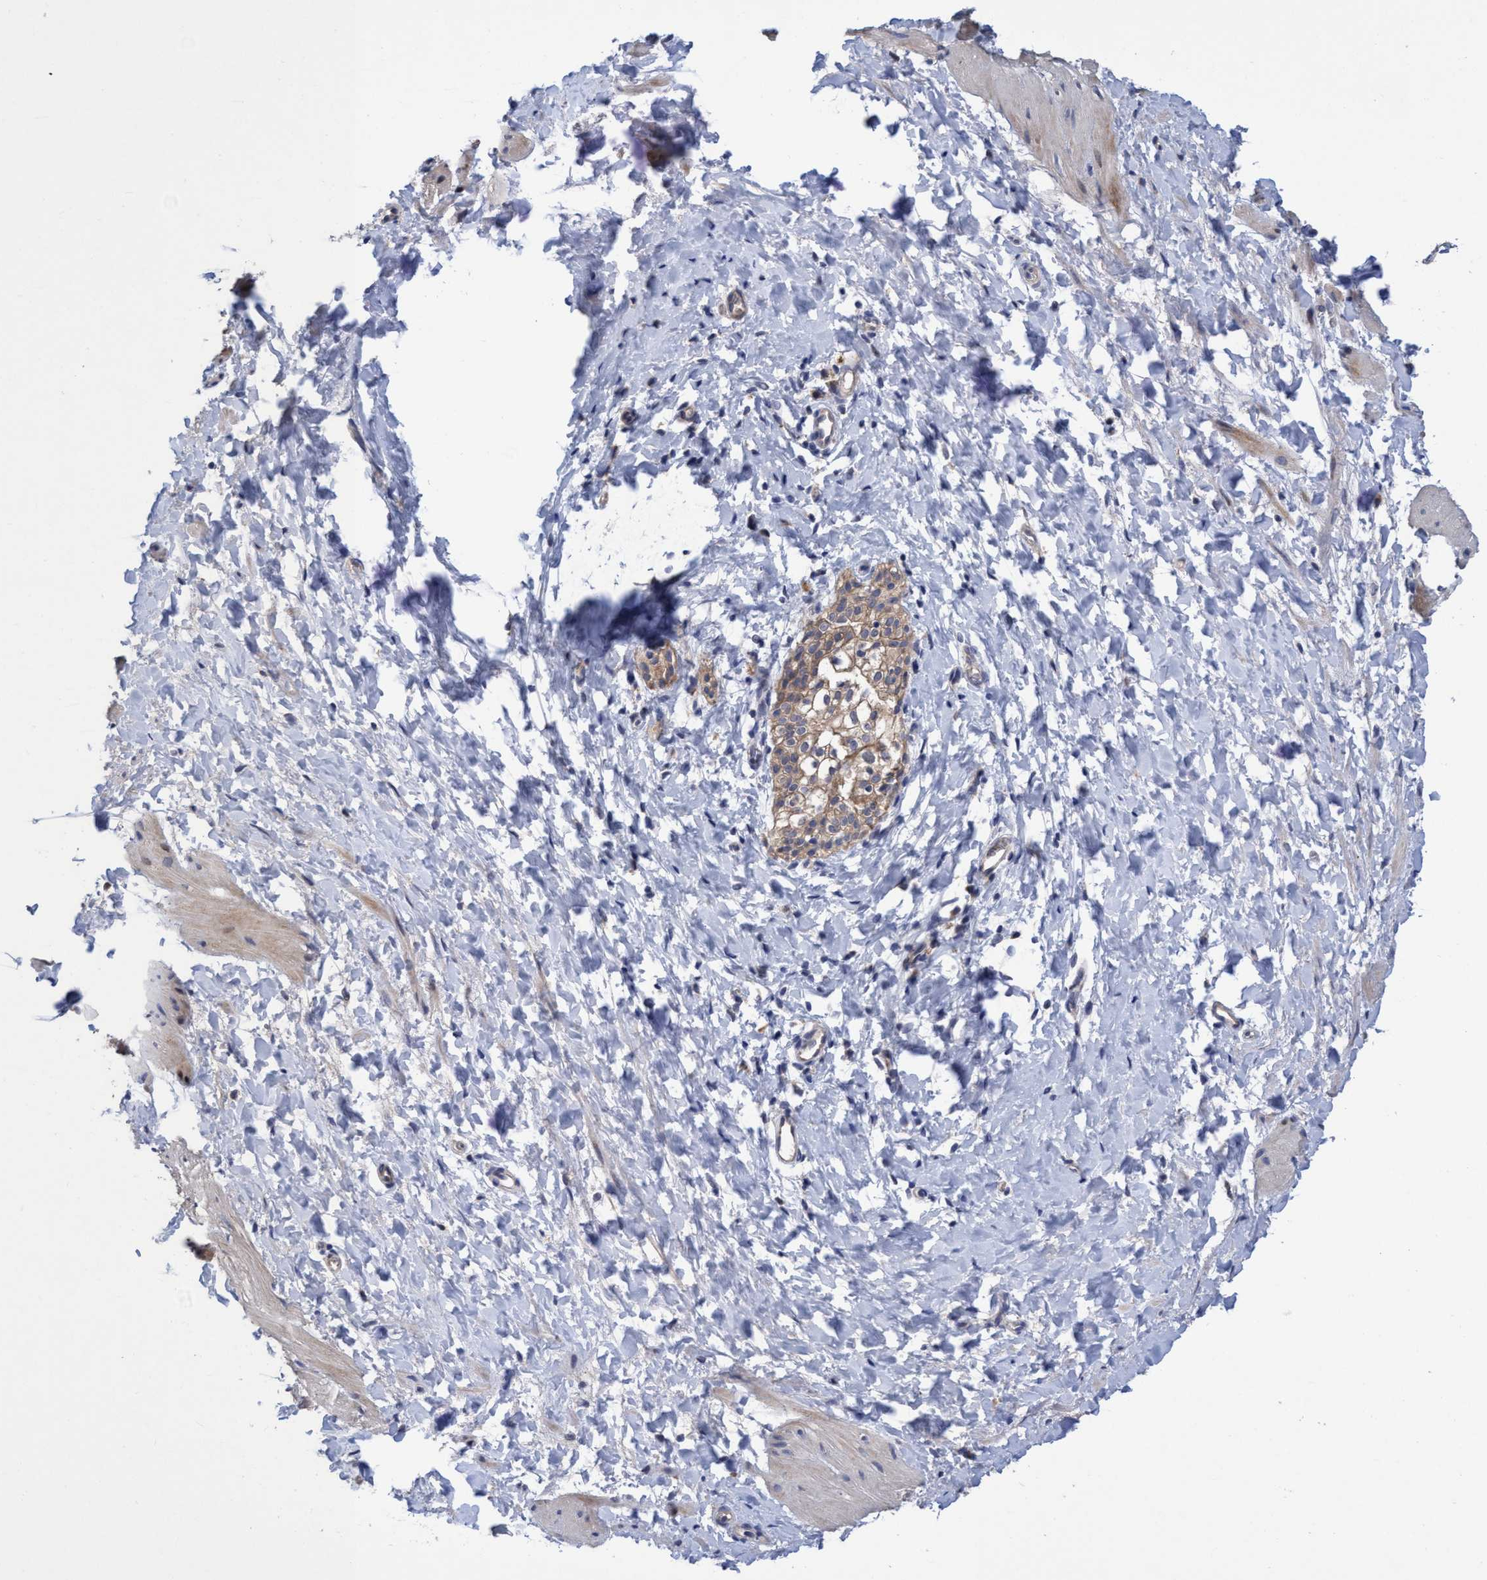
{"staining": {"intensity": "weak", "quantity": "25%-75%", "location": "cytoplasmic/membranous"}, "tissue": "smooth muscle", "cell_type": "Smooth muscle cells", "image_type": "normal", "snomed": [{"axis": "morphology", "description": "Normal tissue, NOS"}, {"axis": "topography", "description": "Smooth muscle"}], "caption": "Weak cytoplasmic/membranous protein expression is appreciated in about 25%-75% of smooth muscle cells in smooth muscle.", "gene": "SEMA4D", "patient": {"sex": "male", "age": 16}}